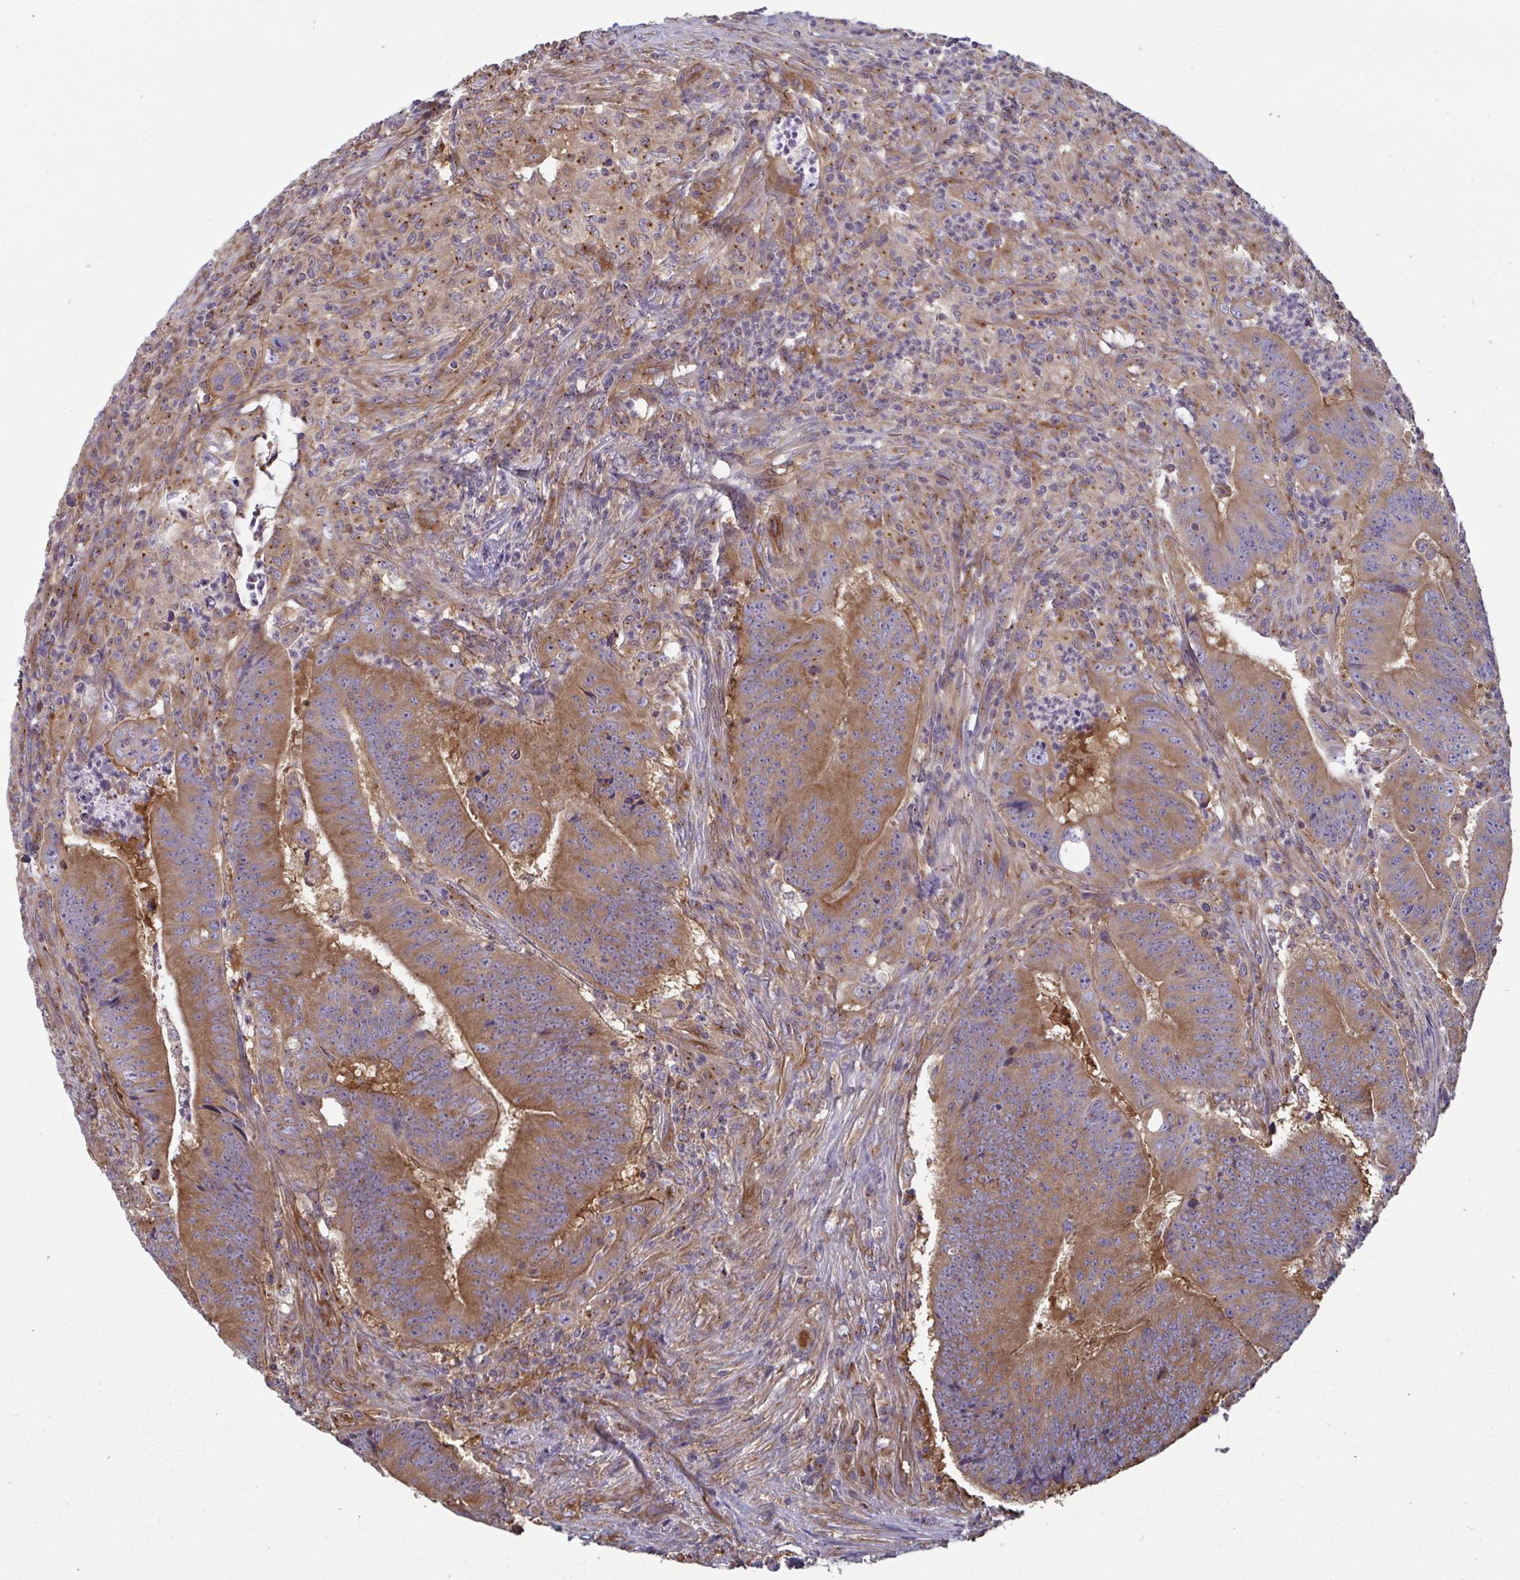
{"staining": {"intensity": "moderate", "quantity": ">75%", "location": "cytoplasmic/membranous"}, "tissue": "colorectal cancer", "cell_type": "Tumor cells", "image_type": "cancer", "snomed": [{"axis": "morphology", "description": "Adenocarcinoma, NOS"}, {"axis": "topography", "description": "Colon"}], "caption": "Immunohistochemical staining of colorectal adenocarcinoma demonstrates moderate cytoplasmic/membranous protein expression in about >75% of tumor cells. Immunohistochemistry stains the protein of interest in brown and the nuclei are stained blue.", "gene": "DYNC1I2", "patient": {"sex": "female", "age": 87}}